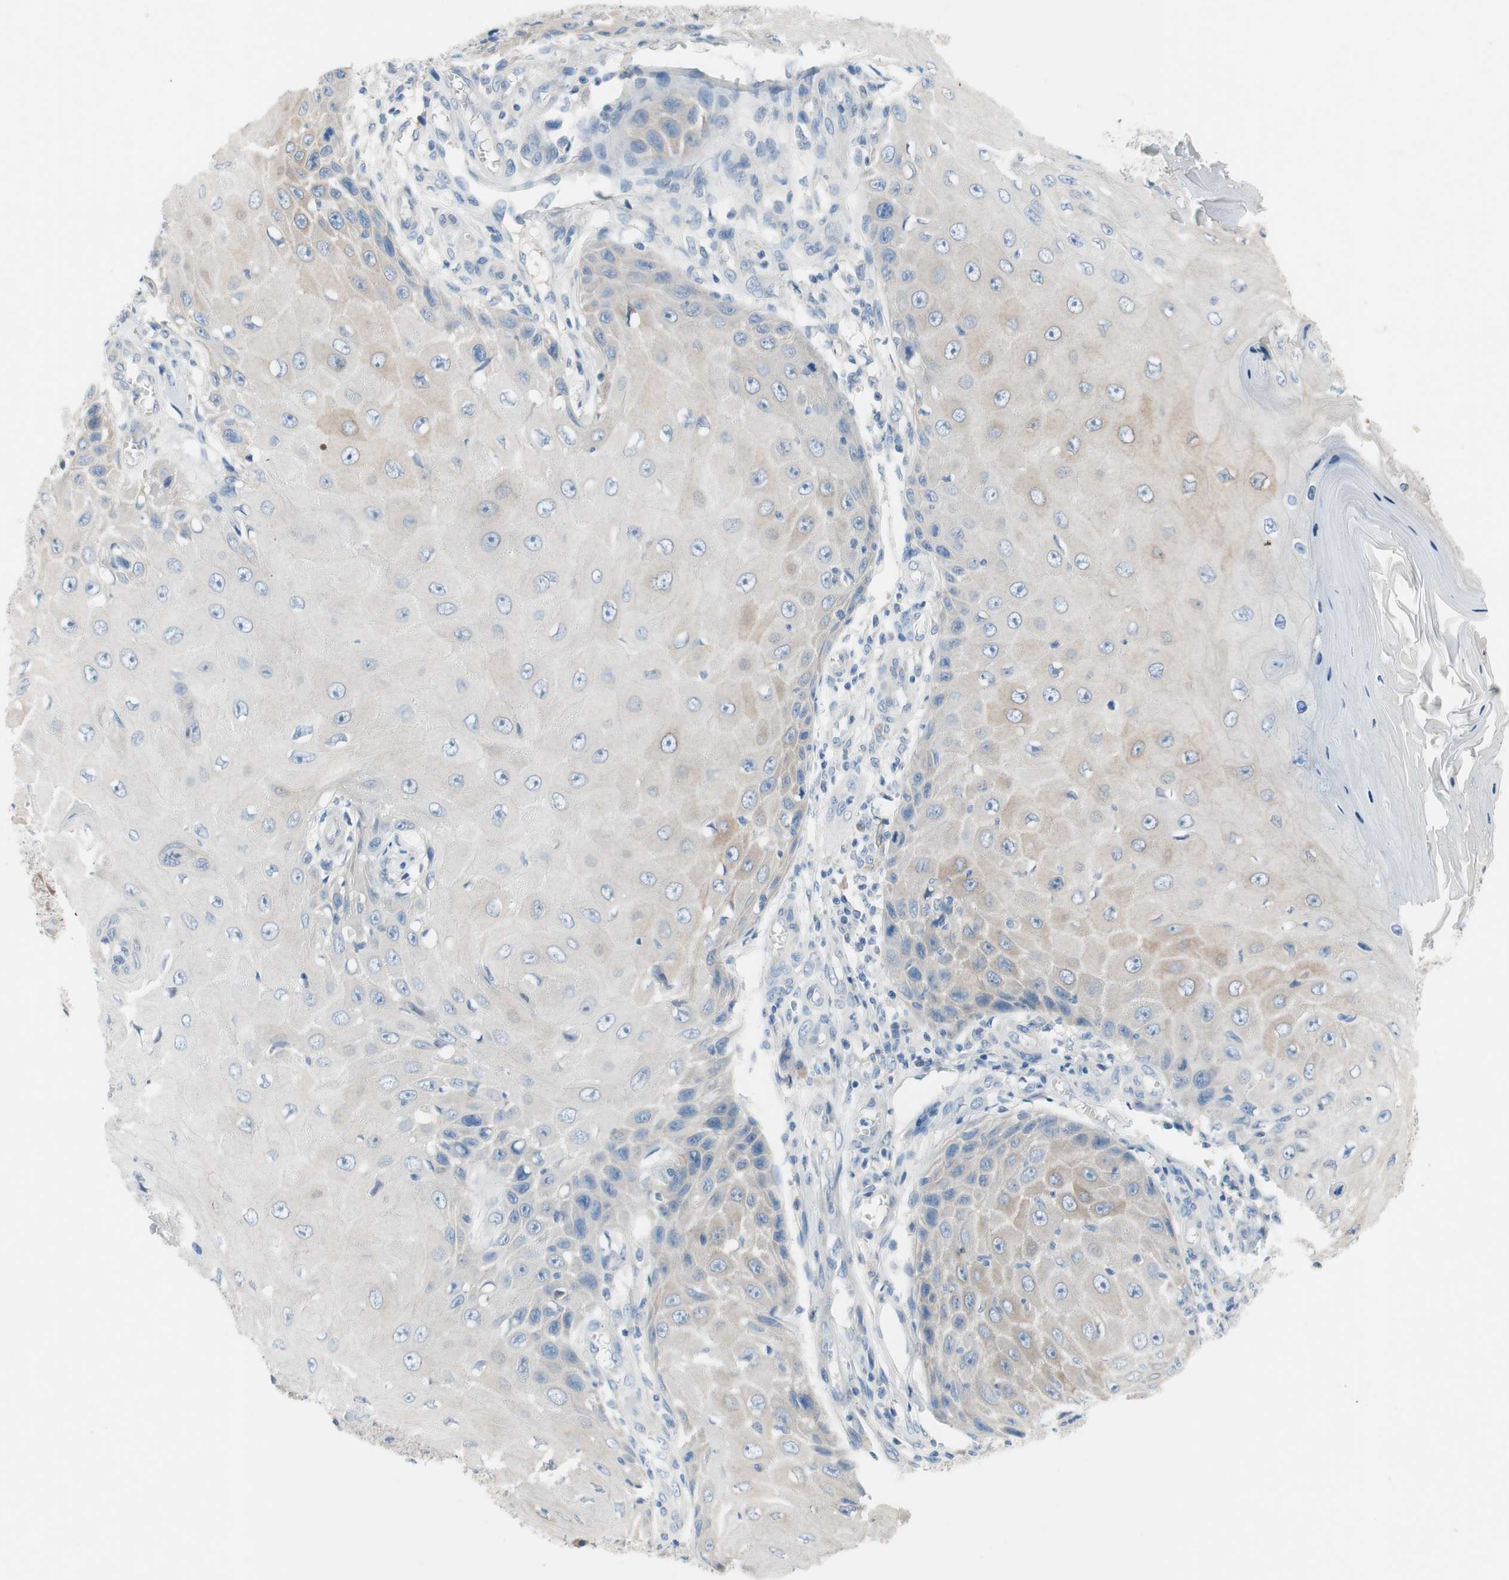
{"staining": {"intensity": "weak", "quantity": "<25%", "location": "cytoplasmic/membranous"}, "tissue": "skin cancer", "cell_type": "Tumor cells", "image_type": "cancer", "snomed": [{"axis": "morphology", "description": "Squamous cell carcinoma, NOS"}, {"axis": "topography", "description": "Skin"}], "caption": "Tumor cells are negative for brown protein staining in skin squamous cell carcinoma.", "gene": "FDFT1", "patient": {"sex": "female", "age": 73}}